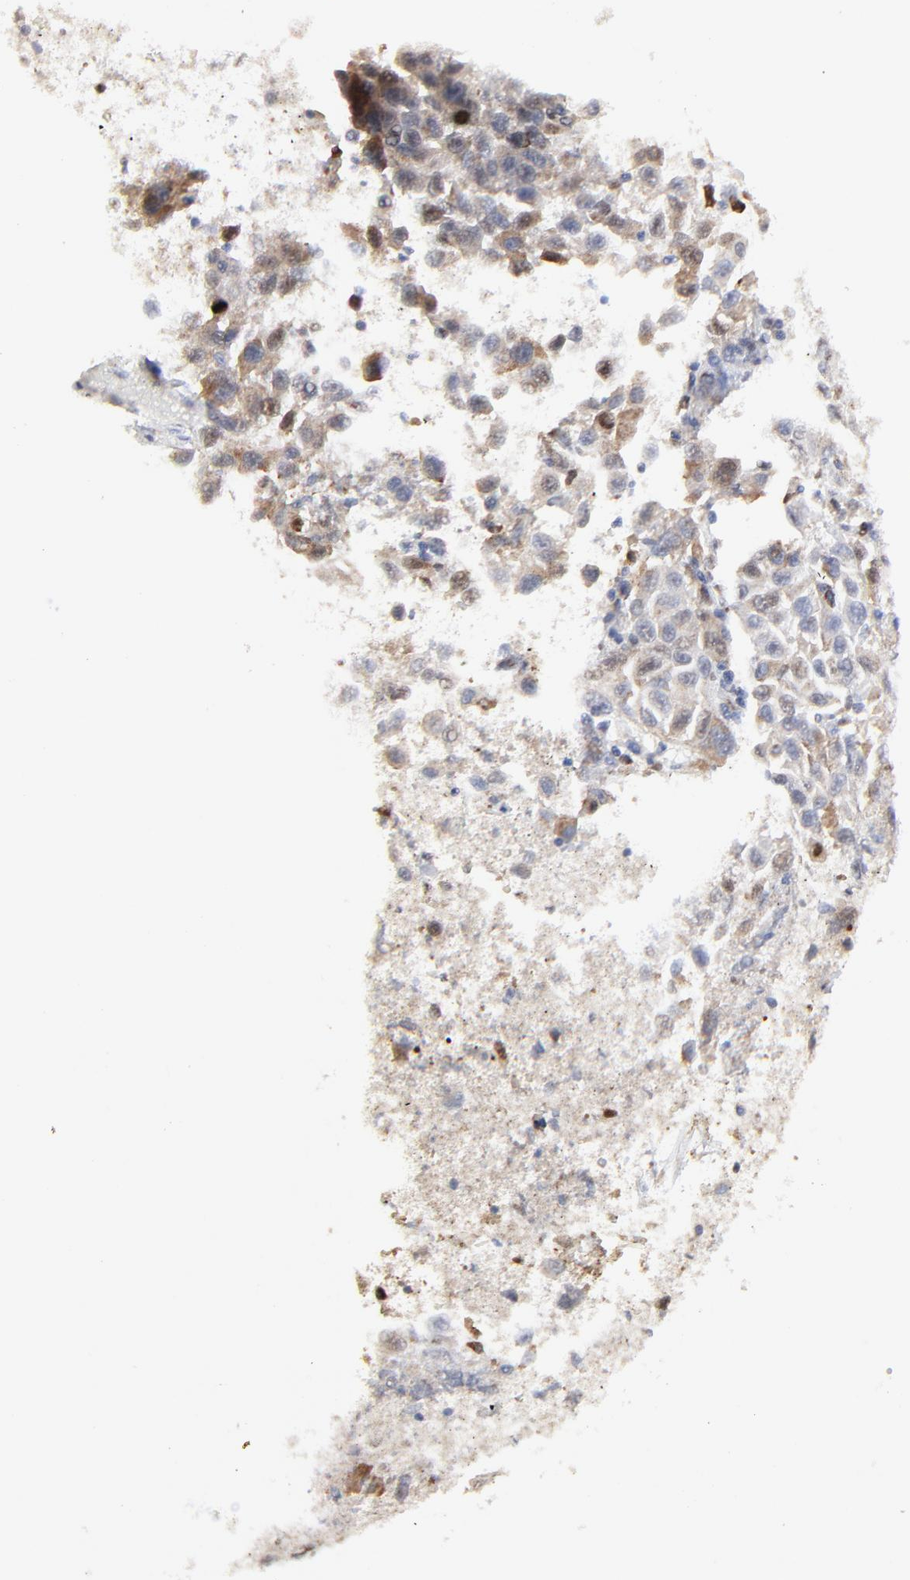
{"staining": {"intensity": "negative", "quantity": "none", "location": "none"}, "tissue": "skin cancer", "cell_type": "Tumor cells", "image_type": "cancer", "snomed": [{"axis": "morphology", "description": "Squamous cell carcinoma, NOS"}, {"axis": "topography", "description": "Skin"}], "caption": "The immunohistochemistry (IHC) histopathology image has no significant staining in tumor cells of squamous cell carcinoma (skin) tissue.", "gene": "NCAPH", "patient": {"sex": "male", "age": 24}}